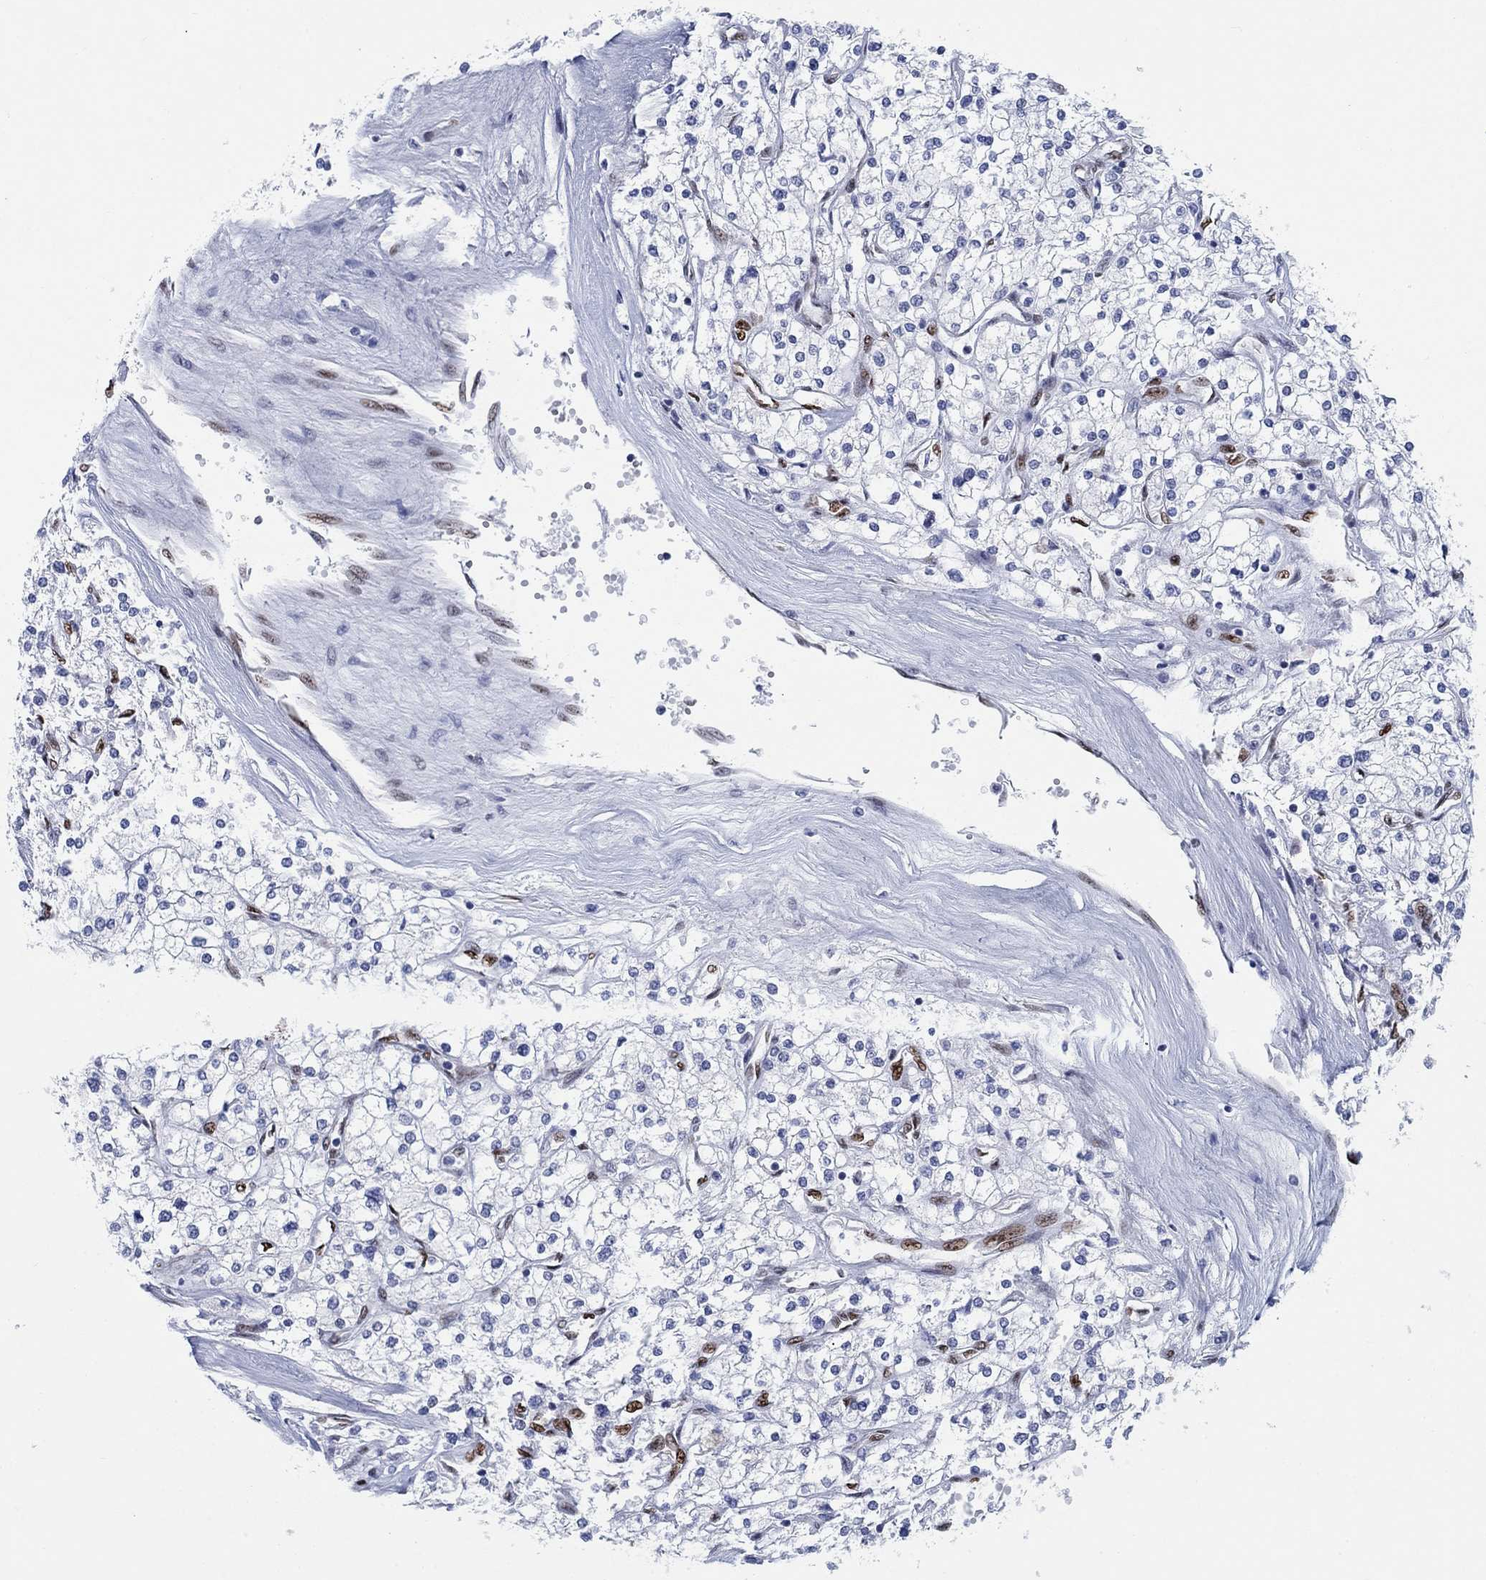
{"staining": {"intensity": "negative", "quantity": "none", "location": "none"}, "tissue": "renal cancer", "cell_type": "Tumor cells", "image_type": "cancer", "snomed": [{"axis": "morphology", "description": "Adenocarcinoma, NOS"}, {"axis": "topography", "description": "Kidney"}], "caption": "Tumor cells are negative for brown protein staining in renal adenocarcinoma.", "gene": "ZEB1", "patient": {"sex": "male", "age": 80}}